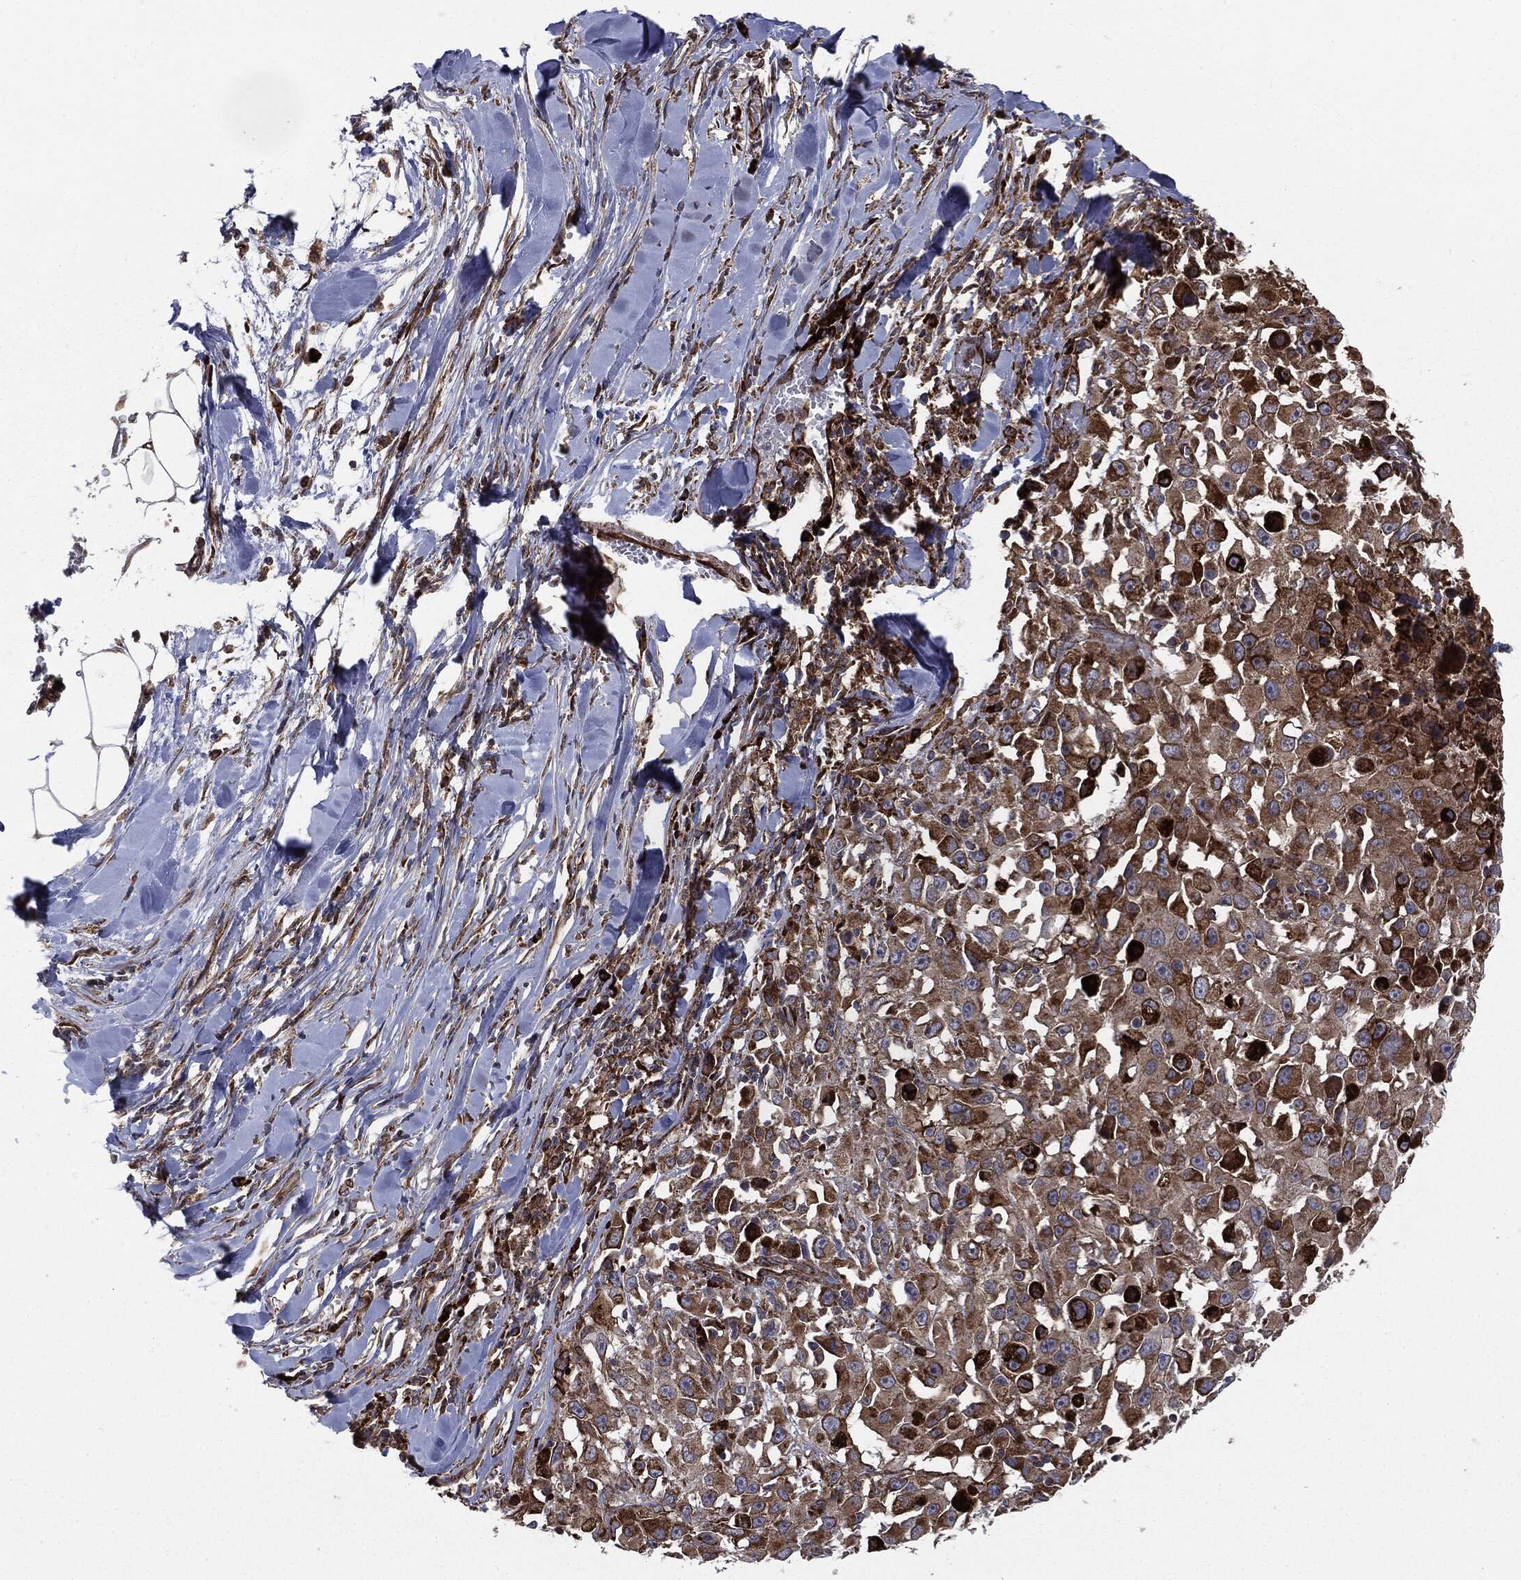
{"staining": {"intensity": "strong", "quantity": "25%-75%", "location": "cytoplasmic/membranous"}, "tissue": "melanoma", "cell_type": "Tumor cells", "image_type": "cancer", "snomed": [{"axis": "morphology", "description": "Malignant melanoma, Metastatic site"}, {"axis": "topography", "description": "Lymph node"}], "caption": "Human melanoma stained with a brown dye demonstrates strong cytoplasmic/membranous positive expression in approximately 25%-75% of tumor cells.", "gene": "CYLD", "patient": {"sex": "male", "age": 50}}